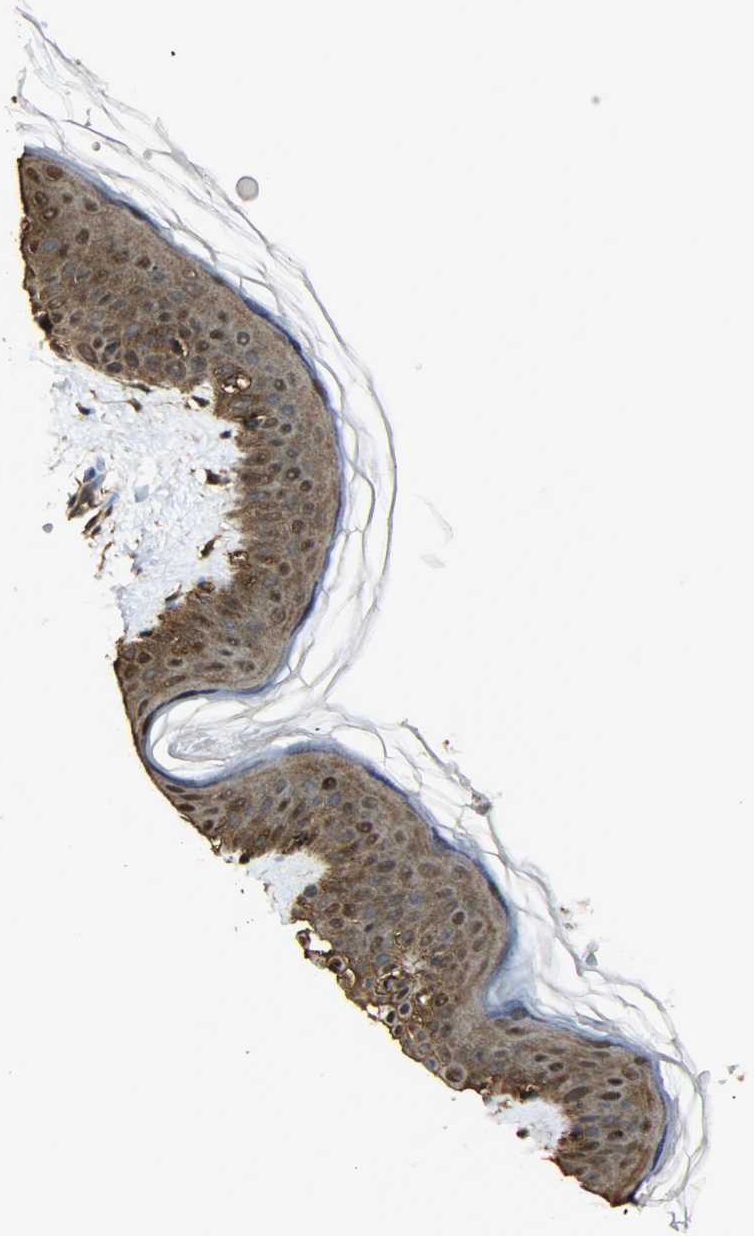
{"staining": {"intensity": "moderate", "quantity": ">75%", "location": "cytoplasmic/membranous,nuclear"}, "tissue": "skin", "cell_type": "Fibroblasts", "image_type": "normal", "snomed": [{"axis": "morphology", "description": "Normal tissue, NOS"}, {"axis": "topography", "description": "Skin"}], "caption": "Moderate cytoplasmic/membranous,nuclear positivity for a protein is present in about >75% of fibroblasts of unremarkable skin using IHC.", "gene": "YWHAZ", "patient": {"sex": "female", "age": 56}}